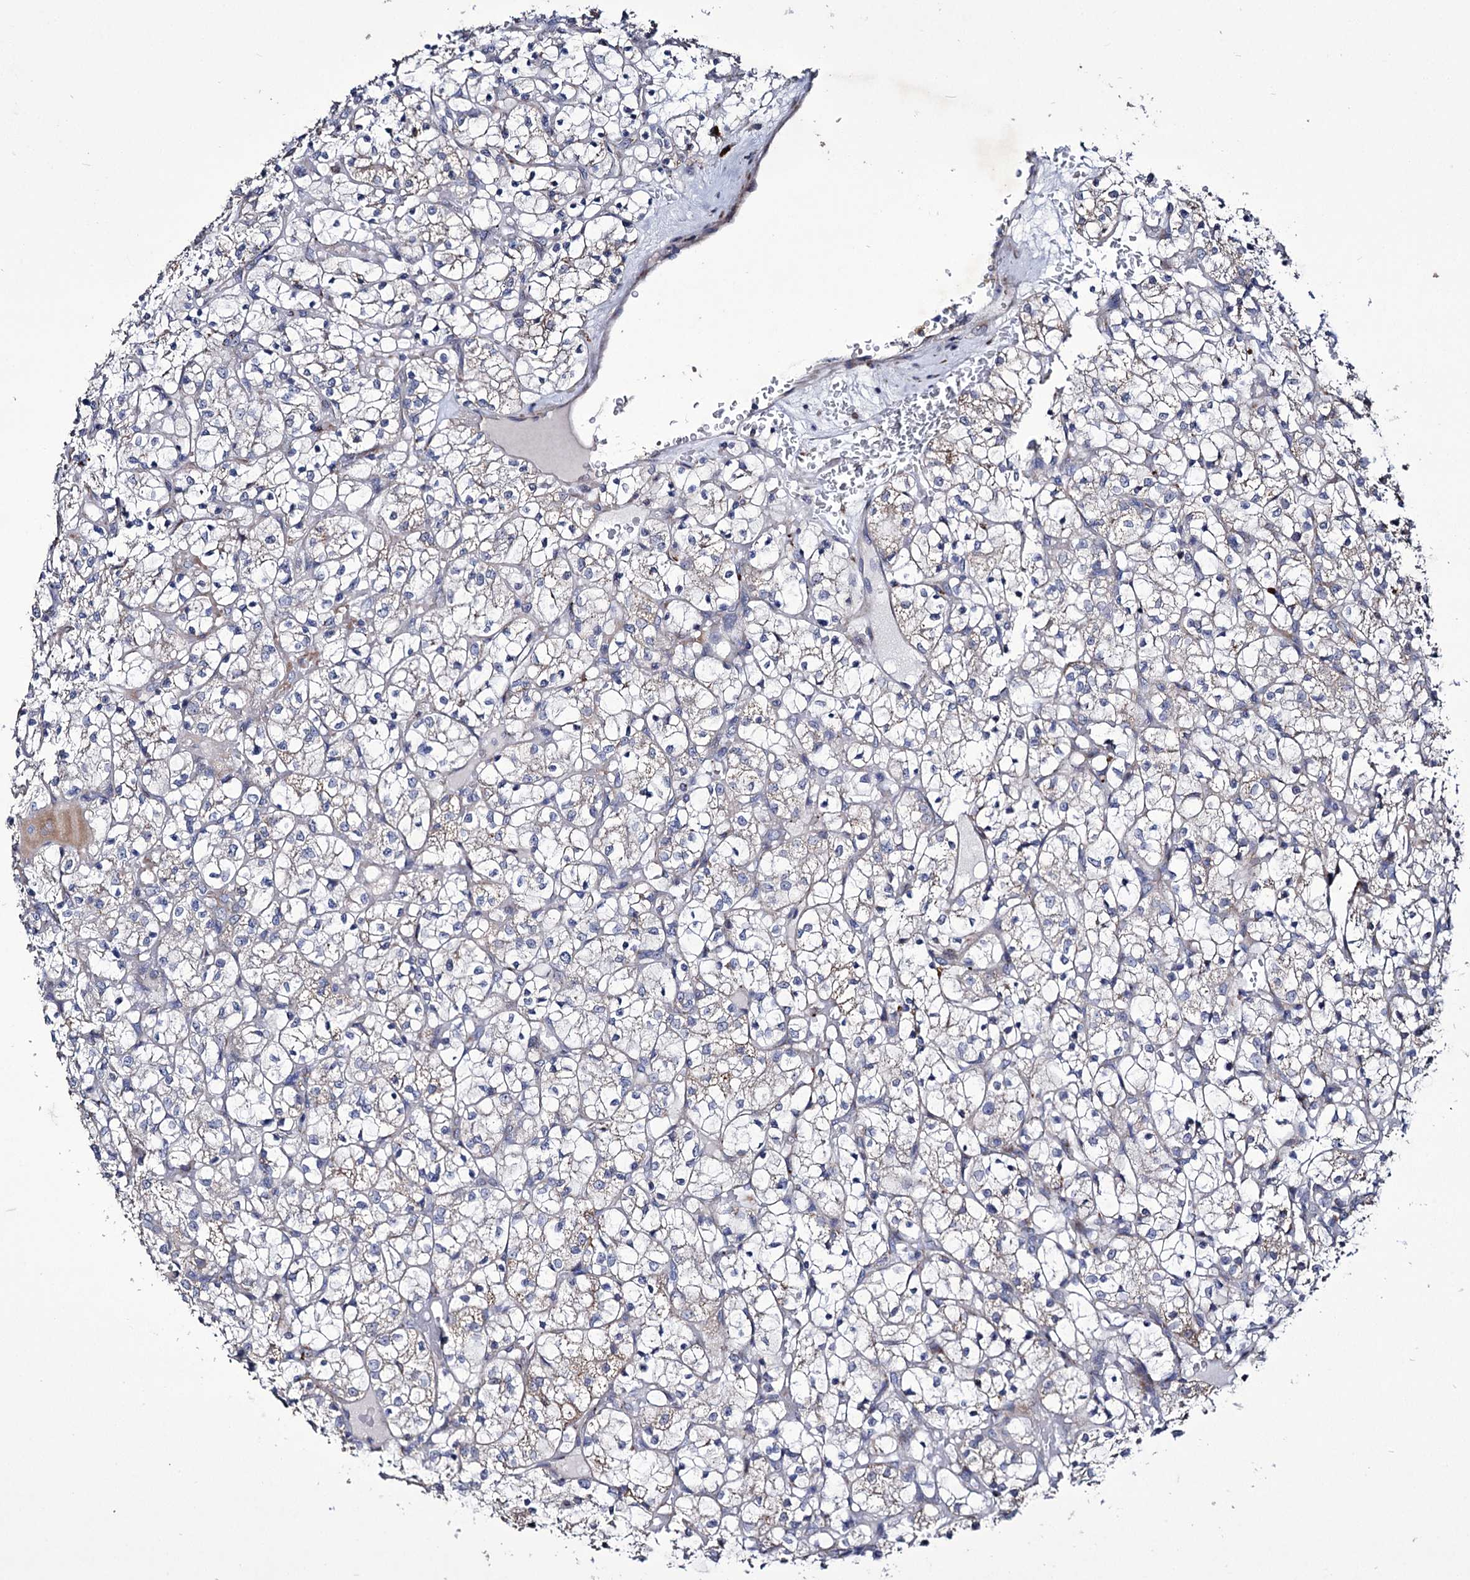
{"staining": {"intensity": "negative", "quantity": "none", "location": "none"}, "tissue": "renal cancer", "cell_type": "Tumor cells", "image_type": "cancer", "snomed": [{"axis": "morphology", "description": "Adenocarcinoma, NOS"}, {"axis": "topography", "description": "Kidney"}], "caption": "The immunohistochemistry micrograph has no significant positivity in tumor cells of renal adenocarcinoma tissue.", "gene": "TUBGCP5", "patient": {"sex": "female", "age": 69}}